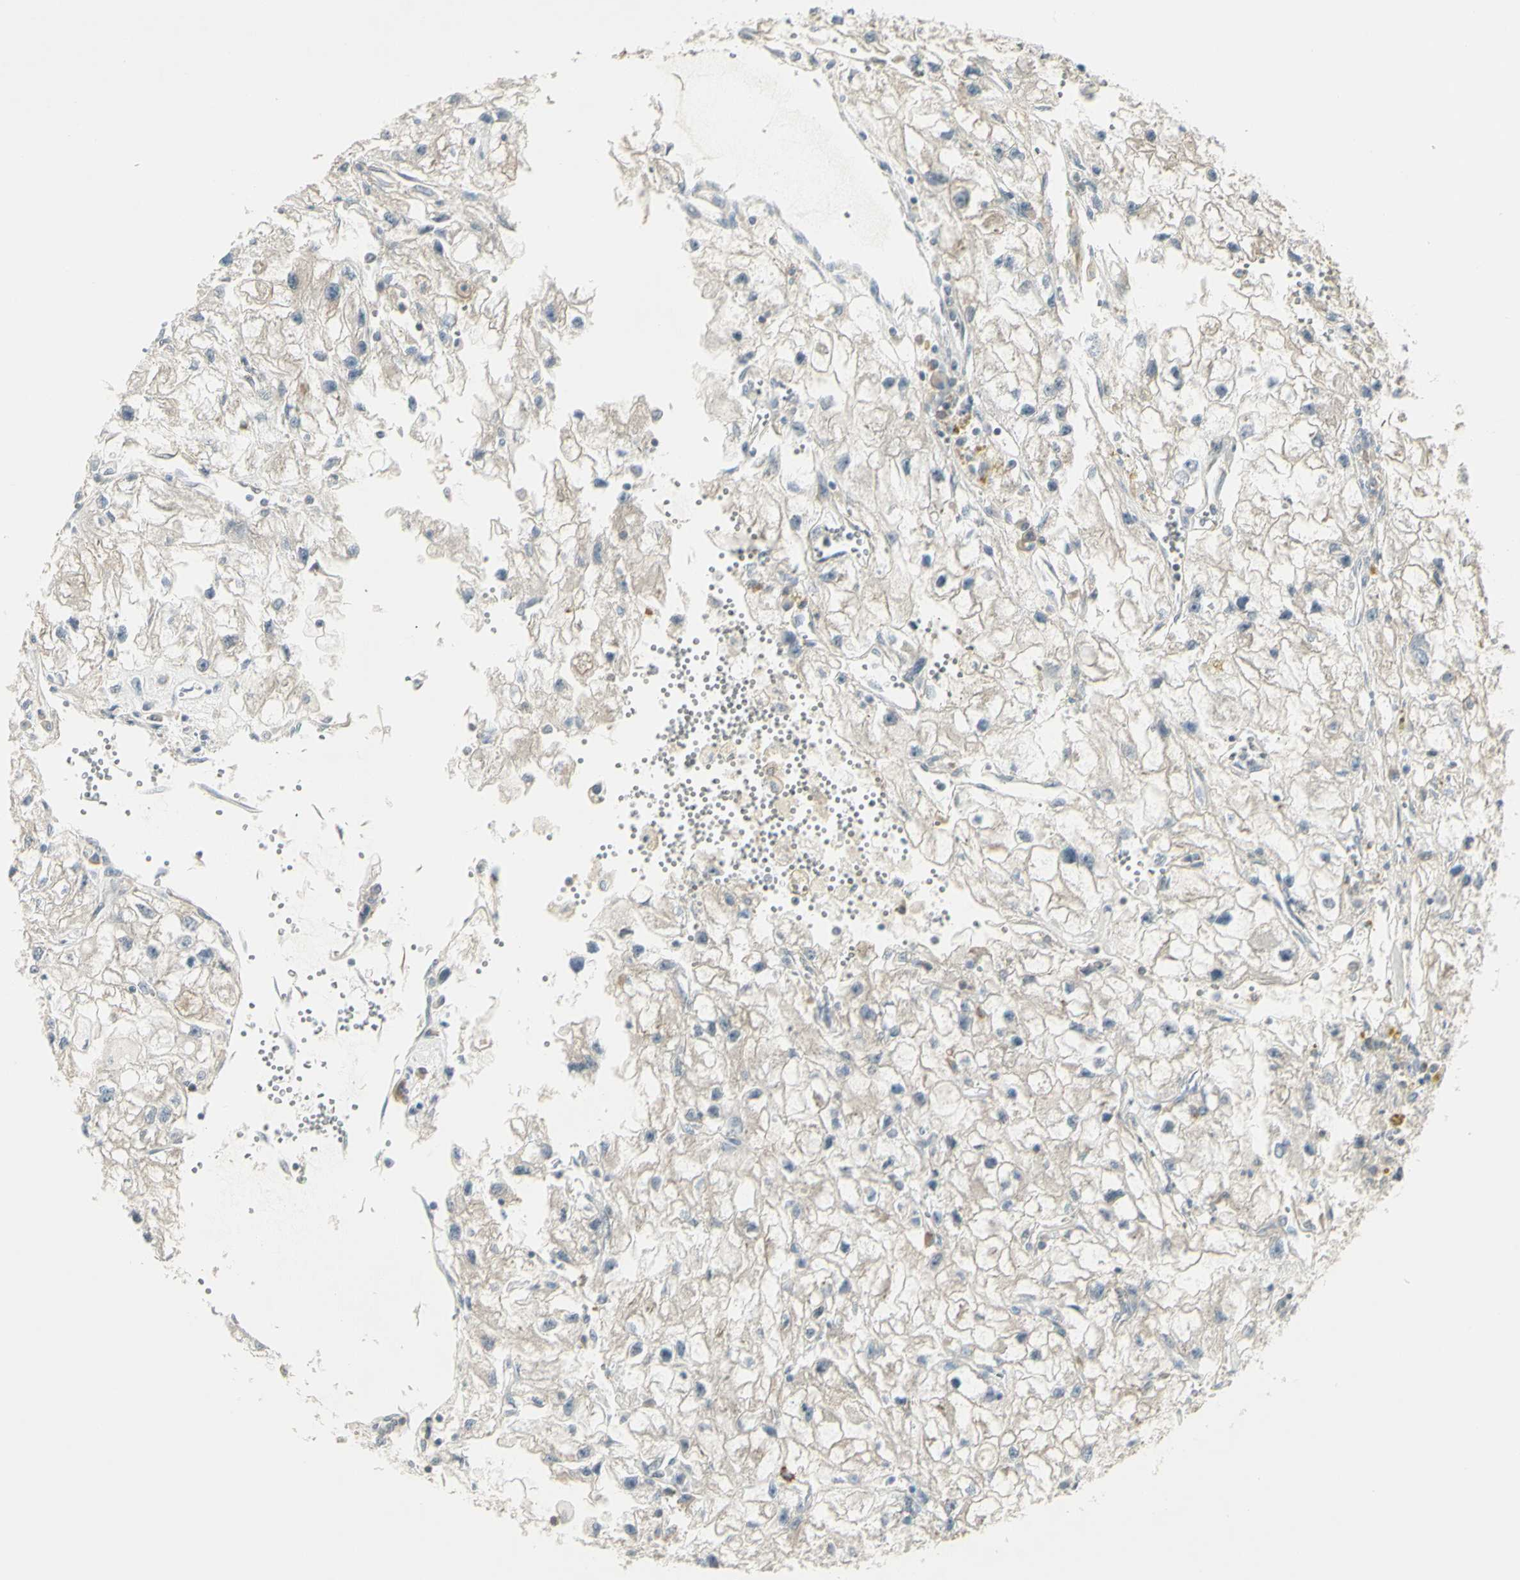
{"staining": {"intensity": "negative", "quantity": "none", "location": "none"}, "tissue": "renal cancer", "cell_type": "Tumor cells", "image_type": "cancer", "snomed": [{"axis": "morphology", "description": "Adenocarcinoma, NOS"}, {"axis": "topography", "description": "Kidney"}], "caption": "This is an immunohistochemistry image of human renal adenocarcinoma. There is no positivity in tumor cells.", "gene": "CCNB2", "patient": {"sex": "female", "age": 70}}